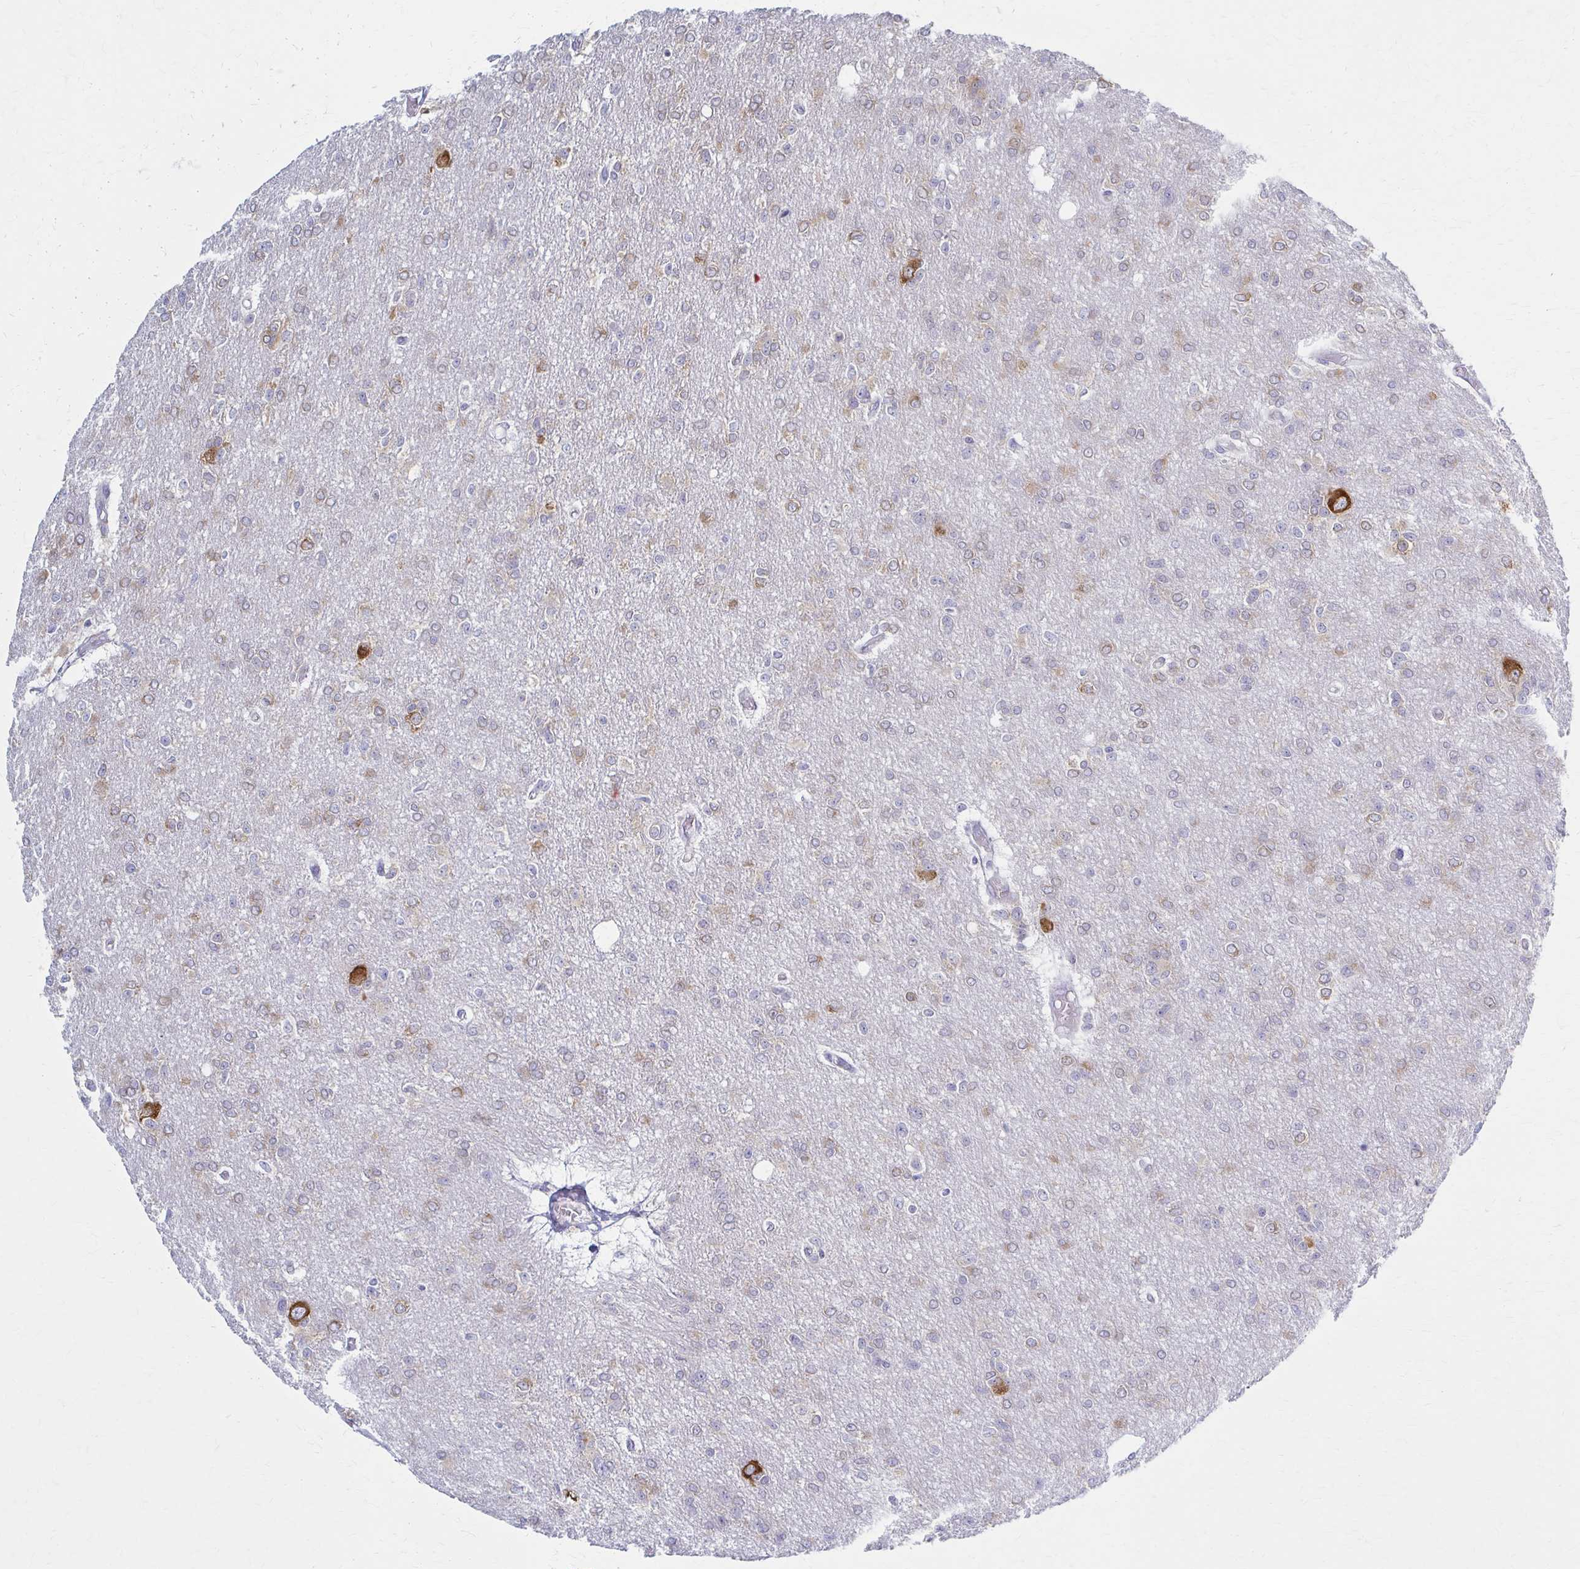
{"staining": {"intensity": "weak", "quantity": "<25%", "location": "cytoplasmic/membranous"}, "tissue": "glioma", "cell_type": "Tumor cells", "image_type": "cancer", "snomed": [{"axis": "morphology", "description": "Glioma, malignant, Low grade"}, {"axis": "topography", "description": "Brain"}], "caption": "High magnification brightfield microscopy of malignant glioma (low-grade) stained with DAB (3,3'-diaminobenzidine) (brown) and counterstained with hematoxylin (blue): tumor cells show no significant expression.", "gene": "PRKRA", "patient": {"sex": "male", "age": 26}}